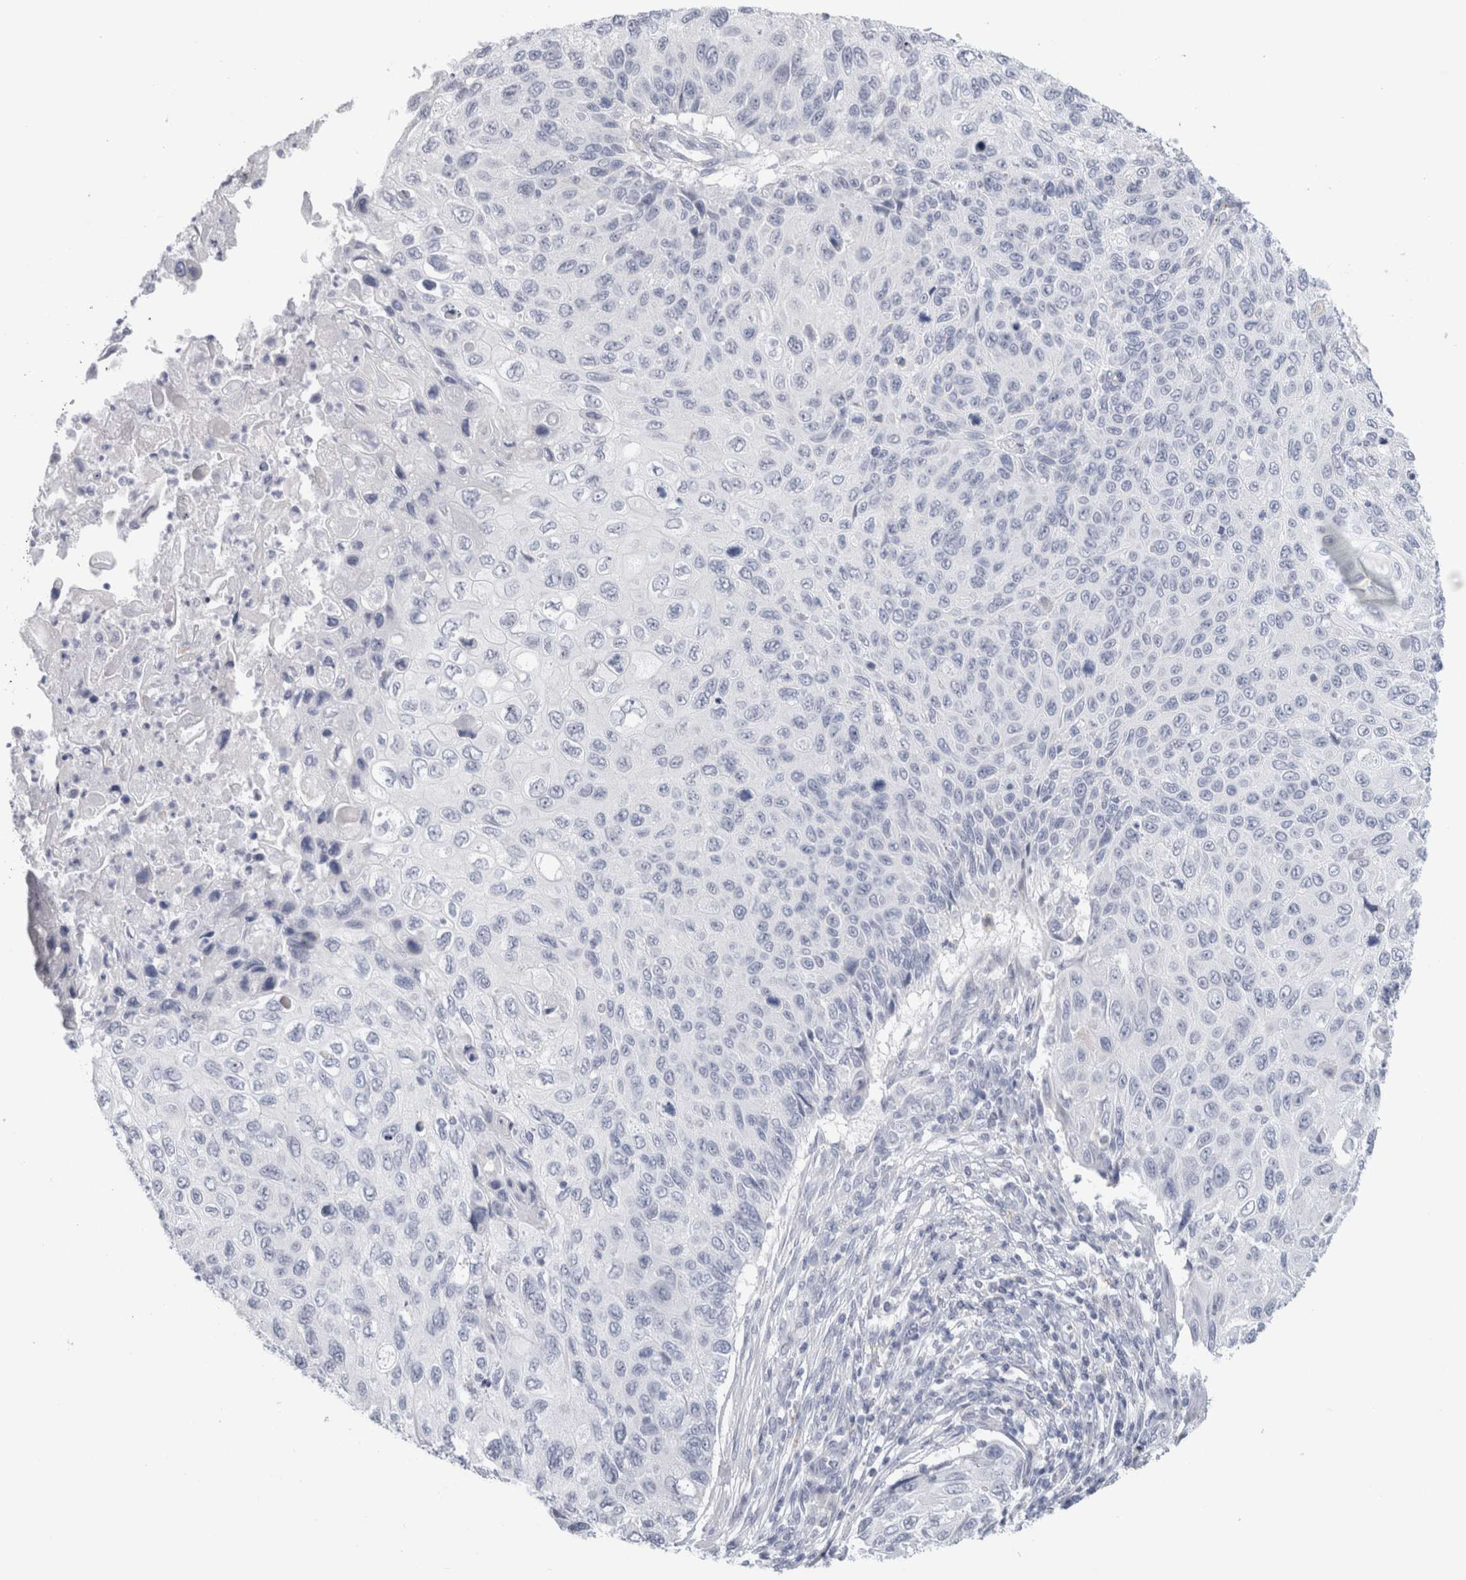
{"staining": {"intensity": "negative", "quantity": "none", "location": "none"}, "tissue": "cervical cancer", "cell_type": "Tumor cells", "image_type": "cancer", "snomed": [{"axis": "morphology", "description": "Squamous cell carcinoma, NOS"}, {"axis": "topography", "description": "Cervix"}], "caption": "DAB (3,3'-diaminobenzidine) immunohistochemical staining of squamous cell carcinoma (cervical) displays no significant expression in tumor cells.", "gene": "ANKMY1", "patient": {"sex": "female", "age": 70}}